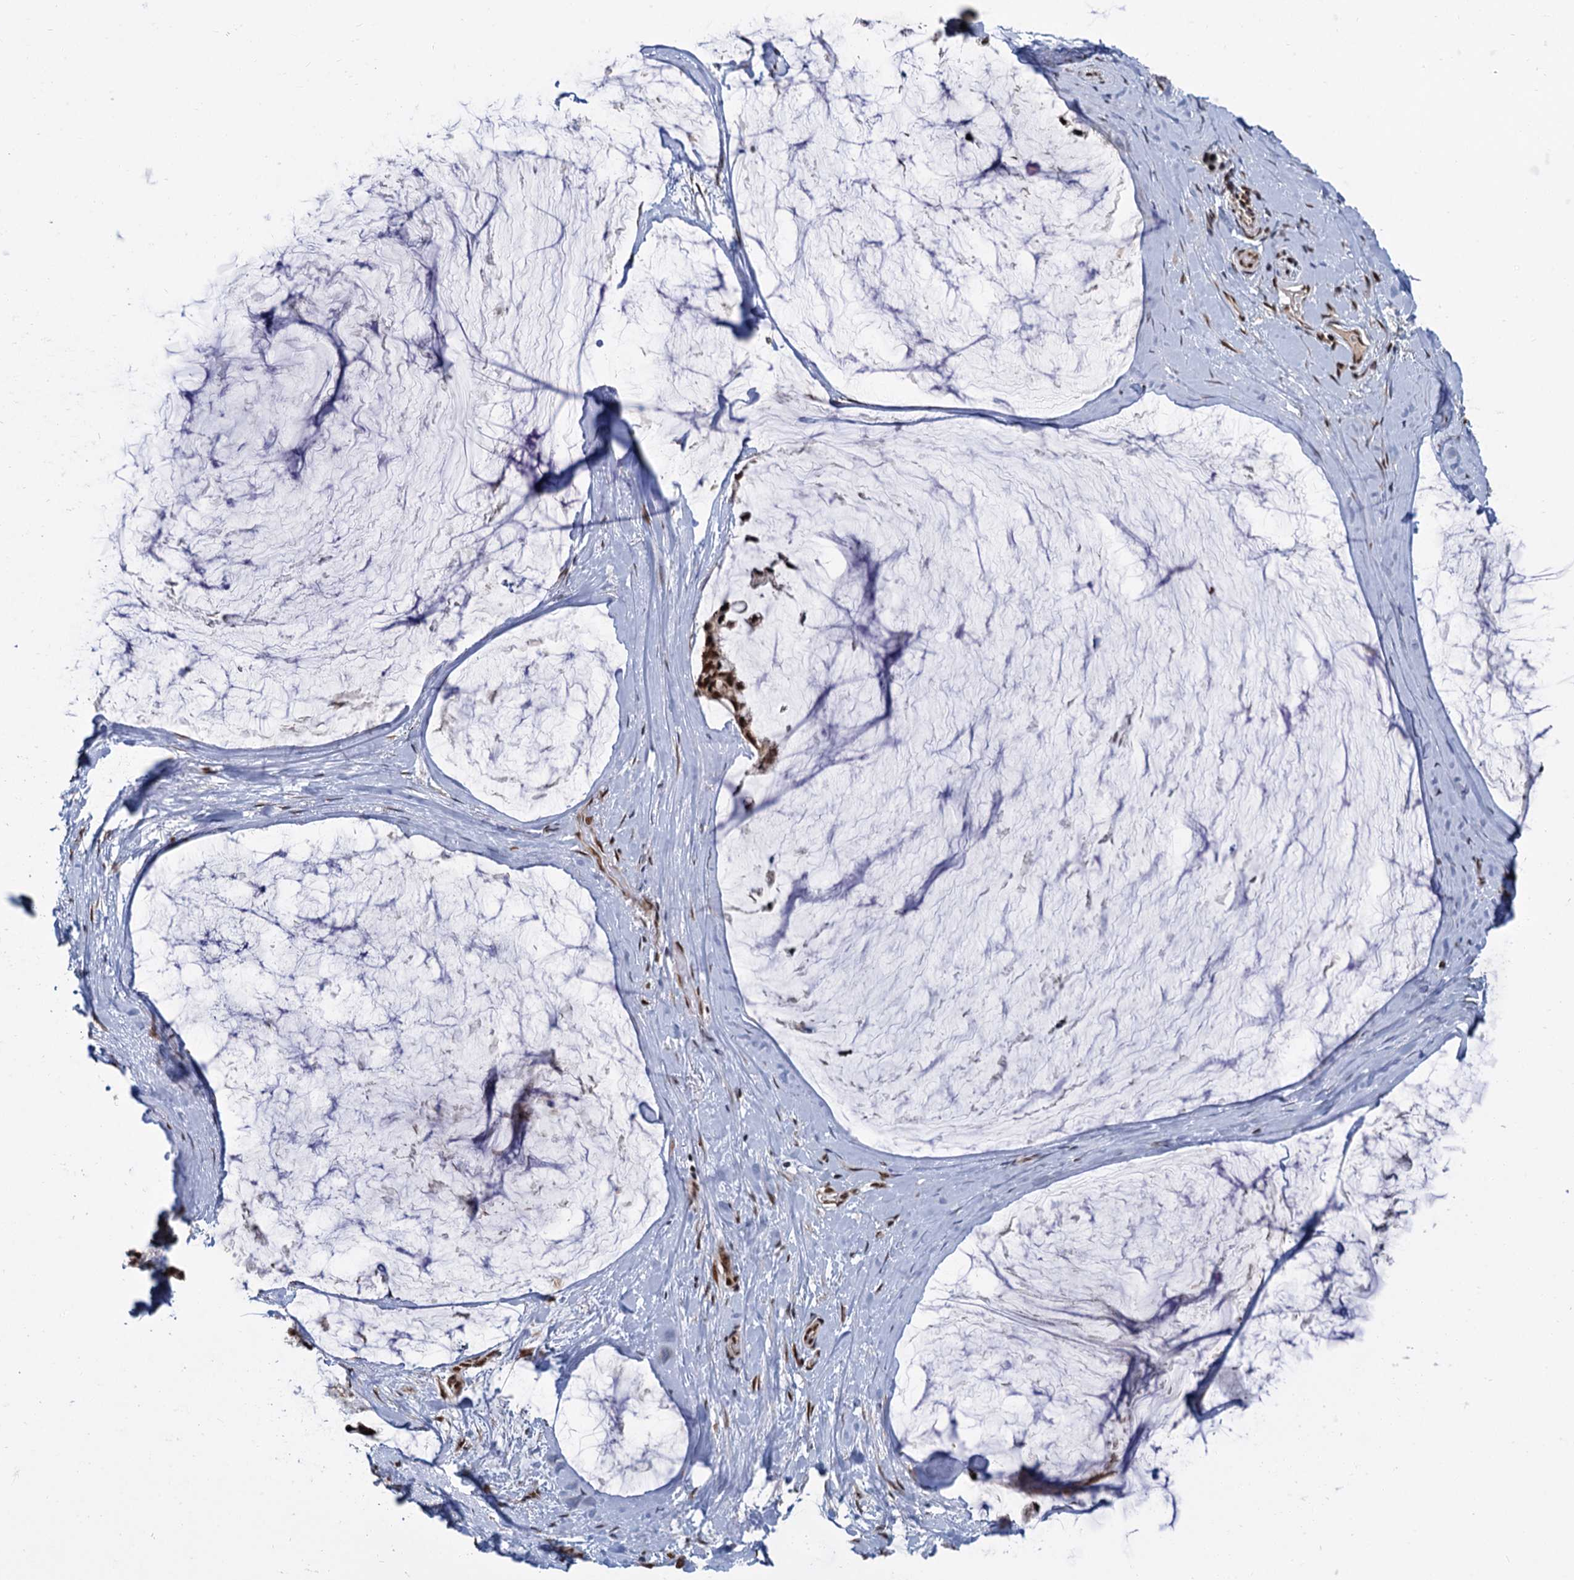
{"staining": {"intensity": "moderate", "quantity": ">75%", "location": "nuclear"}, "tissue": "ovarian cancer", "cell_type": "Tumor cells", "image_type": "cancer", "snomed": [{"axis": "morphology", "description": "Cystadenocarcinoma, mucinous, NOS"}, {"axis": "topography", "description": "Ovary"}], "caption": "Immunohistochemical staining of human mucinous cystadenocarcinoma (ovarian) shows moderate nuclear protein positivity in approximately >75% of tumor cells.", "gene": "WBP4", "patient": {"sex": "female", "age": 39}}